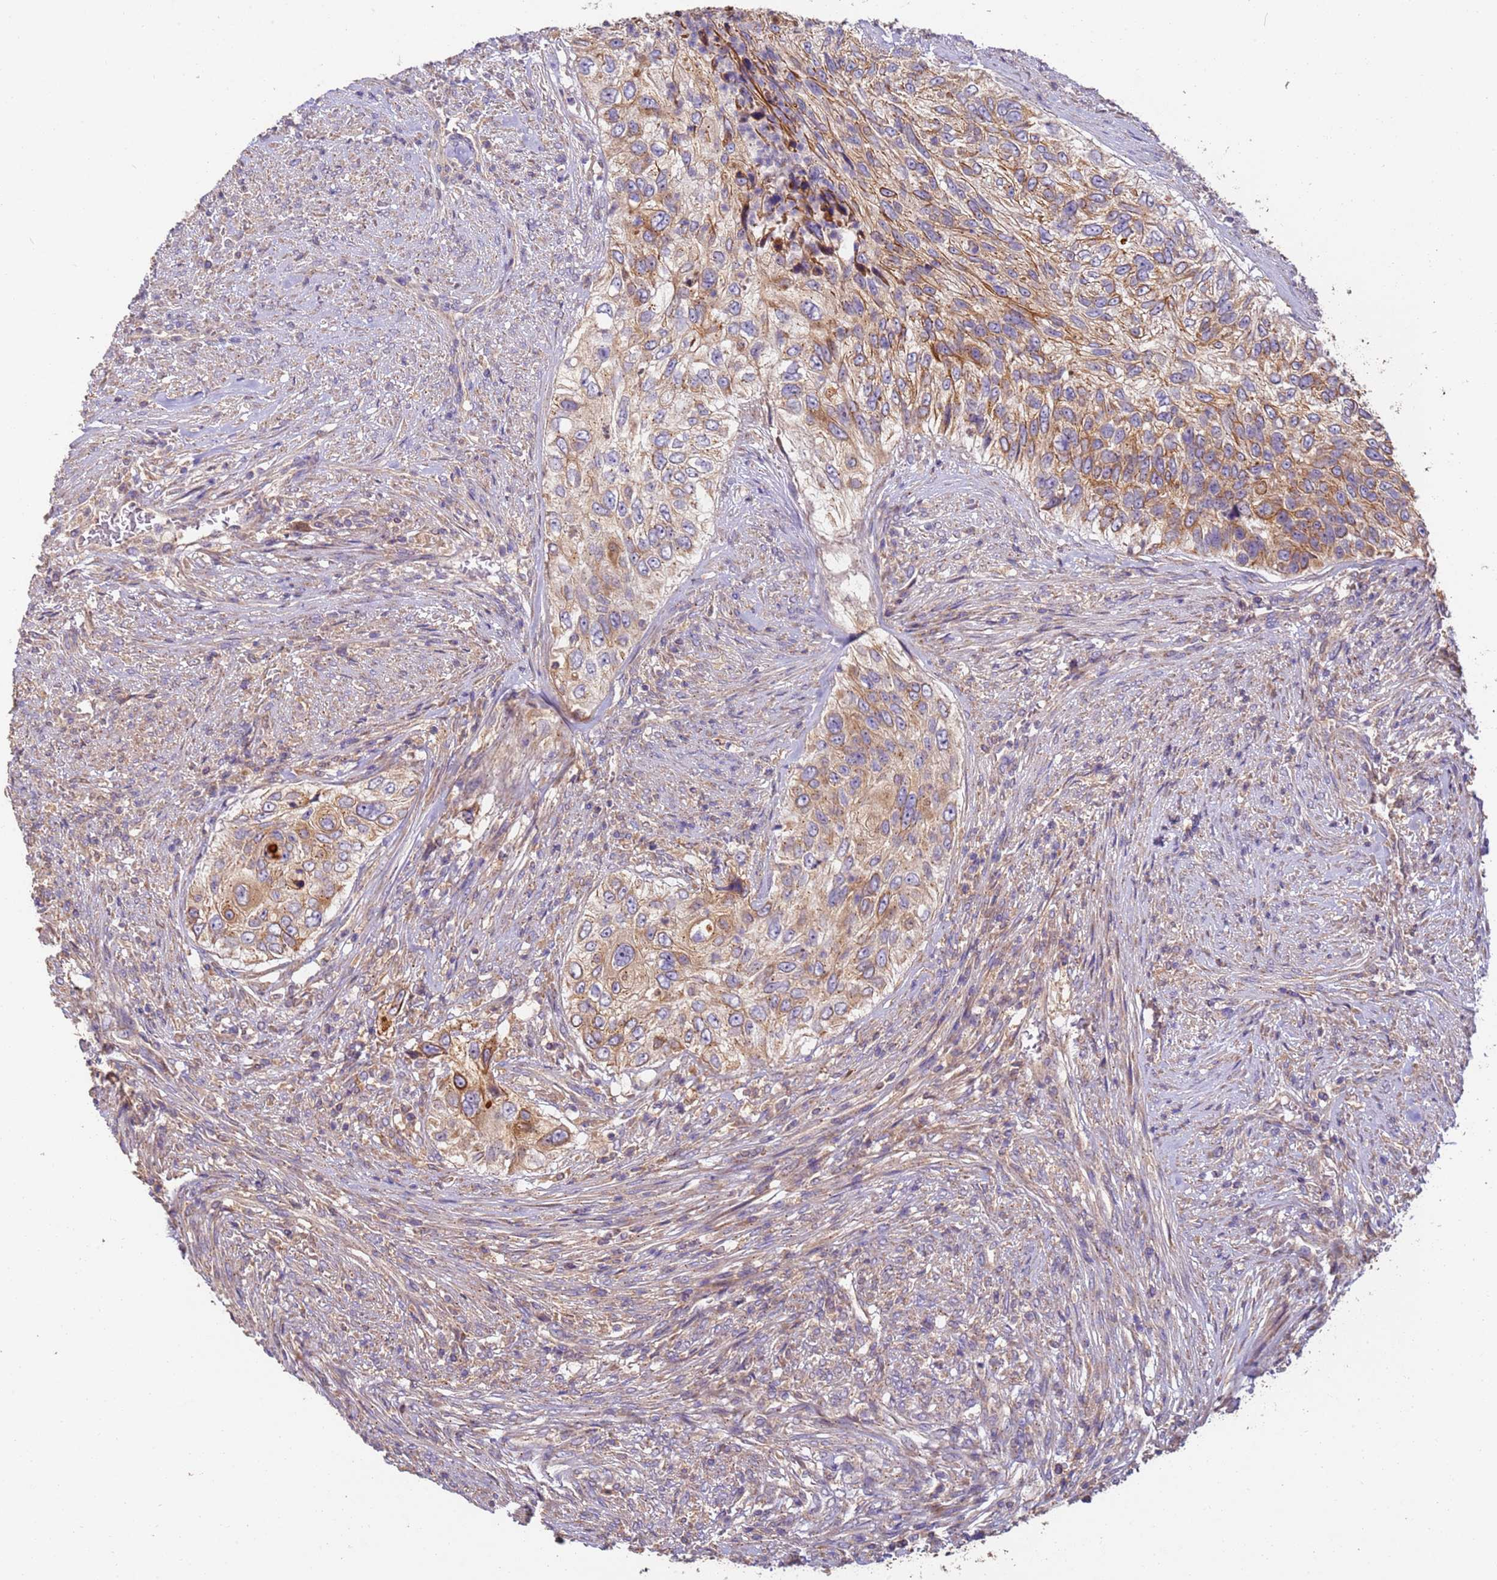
{"staining": {"intensity": "moderate", "quantity": ">75%", "location": "cytoplasmic/membranous"}, "tissue": "urothelial cancer", "cell_type": "Tumor cells", "image_type": "cancer", "snomed": [{"axis": "morphology", "description": "Urothelial carcinoma, High grade"}, {"axis": "topography", "description": "Urinary bladder"}], "caption": "Urothelial cancer tissue shows moderate cytoplasmic/membranous positivity in approximately >75% of tumor cells, visualized by immunohistochemistry.", "gene": "TIGAR", "patient": {"sex": "female", "age": 60}}